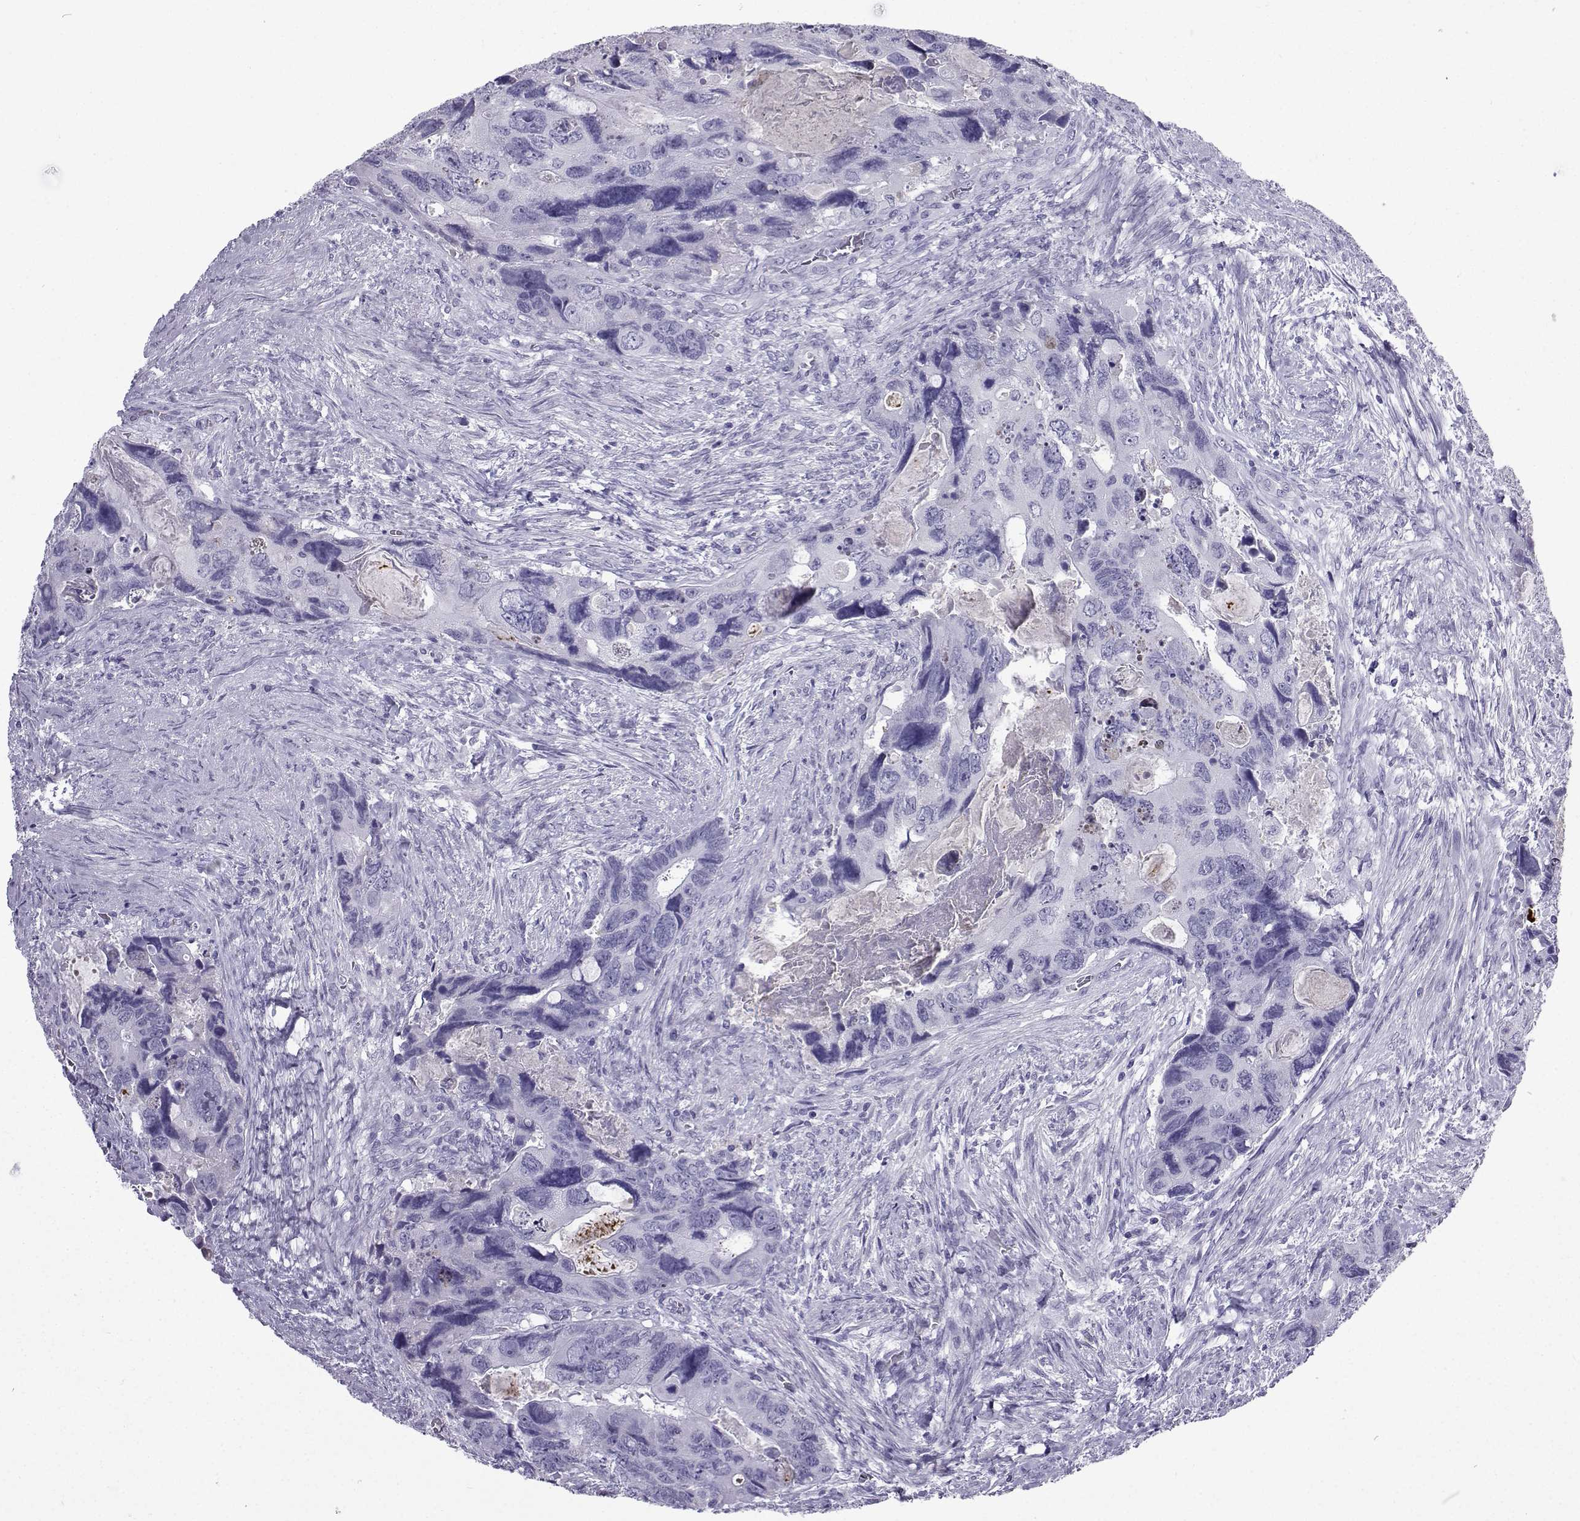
{"staining": {"intensity": "negative", "quantity": "none", "location": "none"}, "tissue": "colorectal cancer", "cell_type": "Tumor cells", "image_type": "cancer", "snomed": [{"axis": "morphology", "description": "Adenocarcinoma, NOS"}, {"axis": "topography", "description": "Rectum"}], "caption": "A photomicrograph of colorectal cancer stained for a protein reveals no brown staining in tumor cells. The staining is performed using DAB (3,3'-diaminobenzidine) brown chromogen with nuclei counter-stained in using hematoxylin.", "gene": "SLC18A2", "patient": {"sex": "male", "age": 62}}